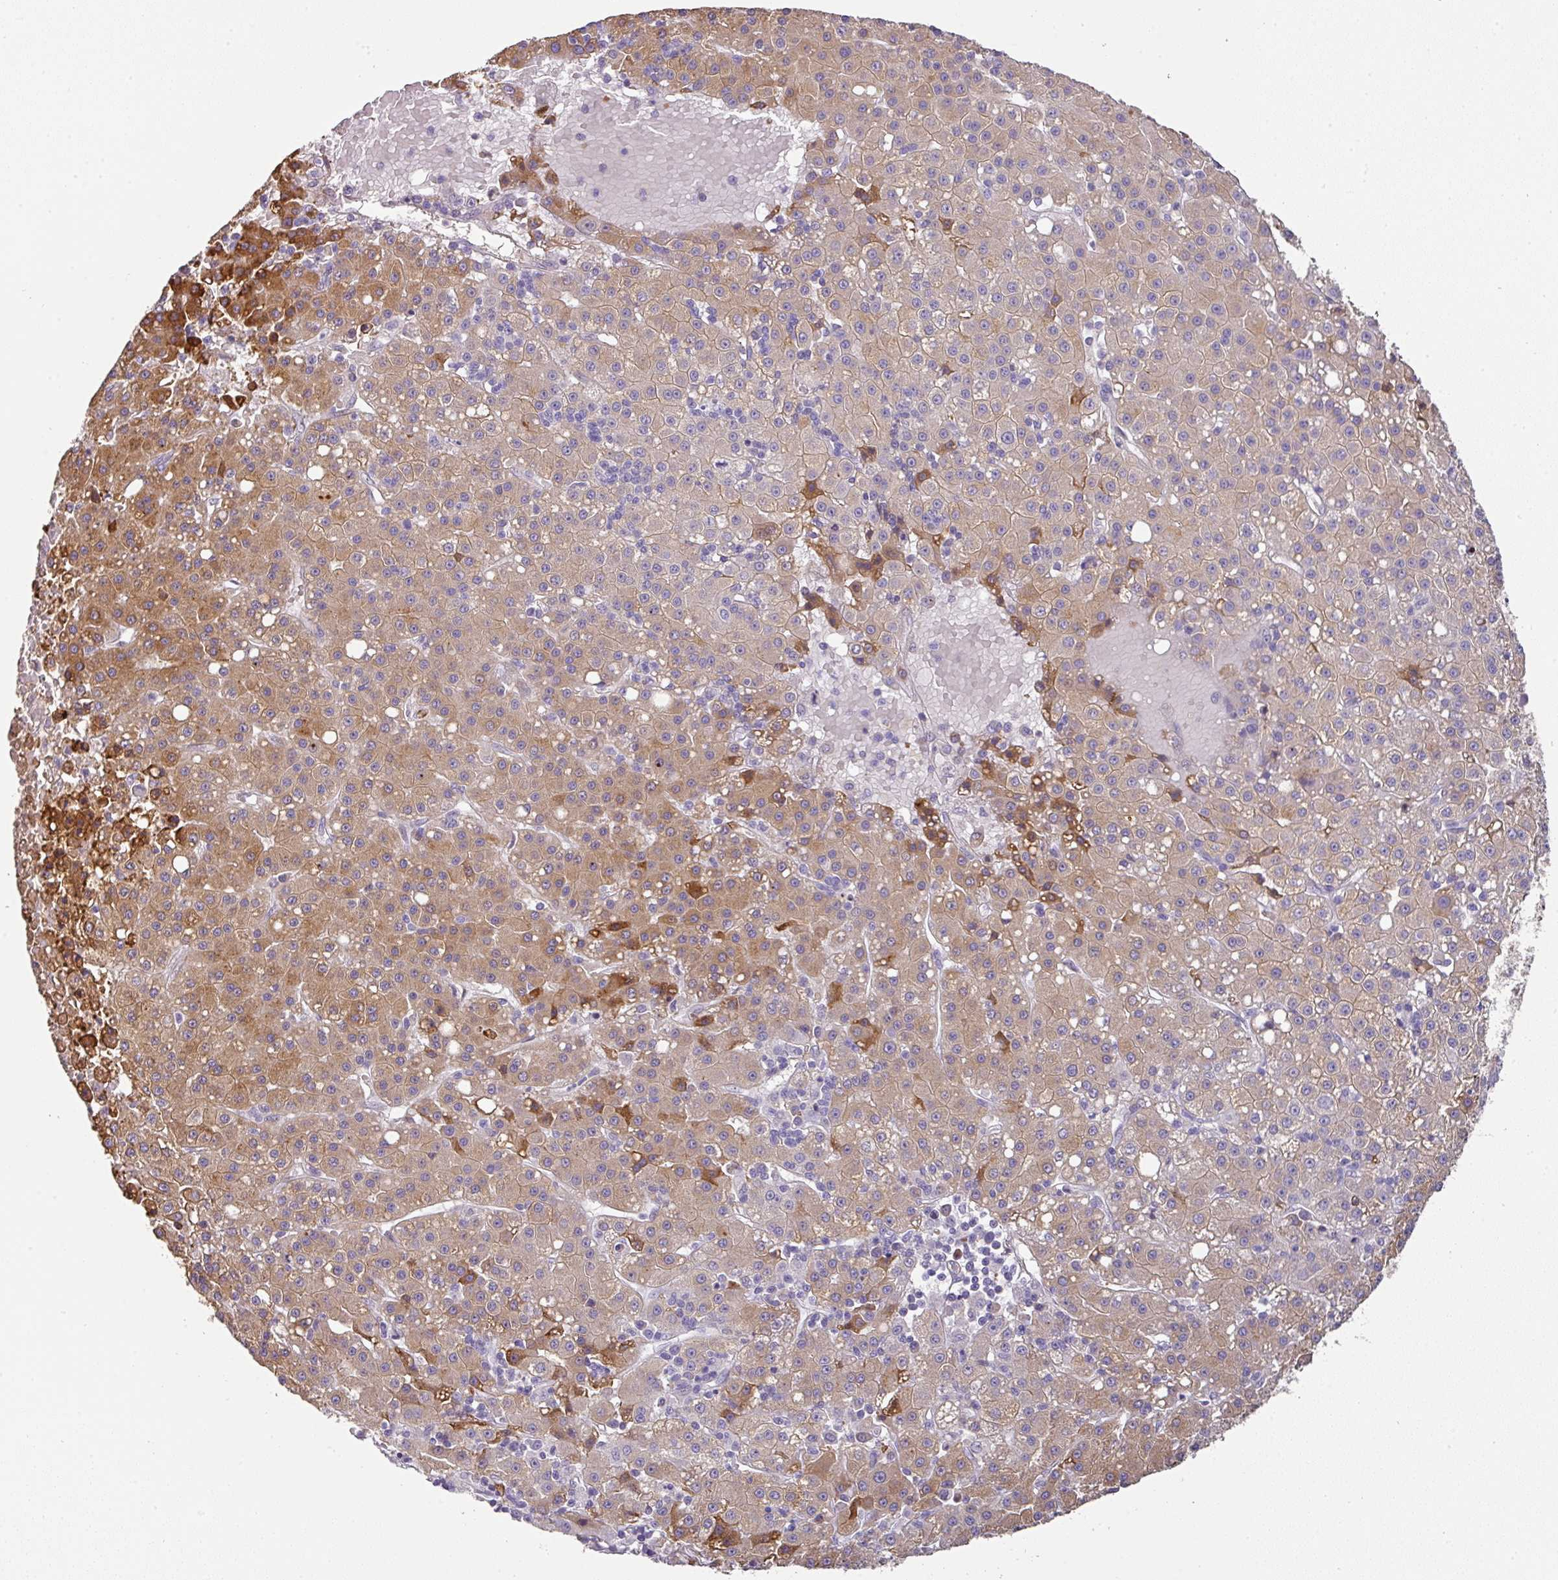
{"staining": {"intensity": "moderate", "quantity": ">75%", "location": "cytoplasmic/membranous"}, "tissue": "liver cancer", "cell_type": "Tumor cells", "image_type": "cancer", "snomed": [{"axis": "morphology", "description": "Carcinoma, Hepatocellular, NOS"}, {"axis": "topography", "description": "Liver"}], "caption": "A high-resolution micrograph shows IHC staining of hepatocellular carcinoma (liver), which reveals moderate cytoplasmic/membranous staining in approximately >75% of tumor cells.", "gene": "CCZ1", "patient": {"sex": "male", "age": 76}}